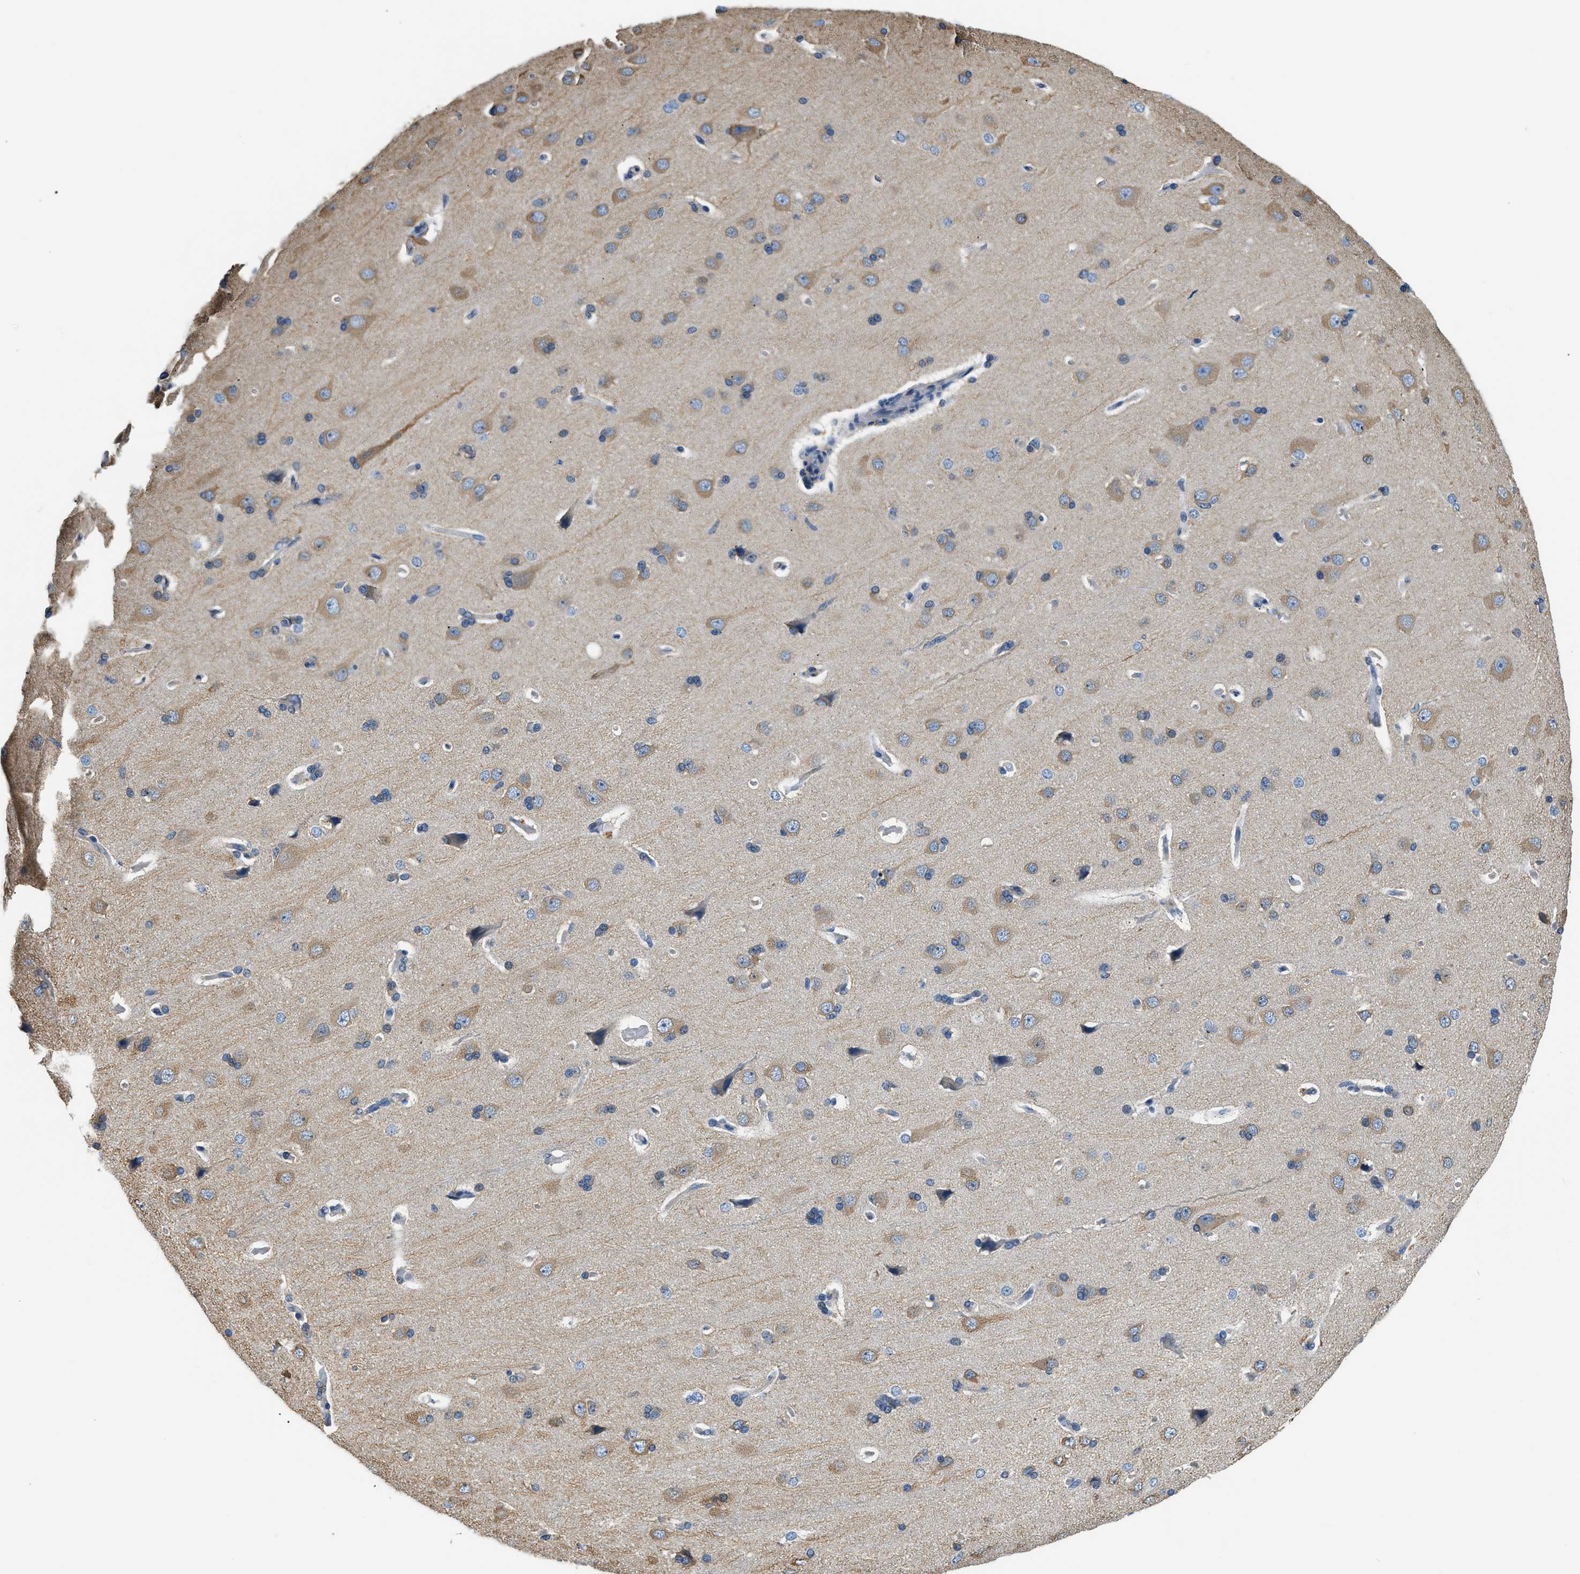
{"staining": {"intensity": "negative", "quantity": "none", "location": "none"}, "tissue": "cerebral cortex", "cell_type": "Endothelial cells", "image_type": "normal", "snomed": [{"axis": "morphology", "description": "Normal tissue, NOS"}, {"axis": "topography", "description": "Cerebral cortex"}], "caption": "An immunohistochemistry (IHC) micrograph of normal cerebral cortex is shown. There is no staining in endothelial cells of cerebral cortex. The staining is performed using DAB brown chromogen with nuclei counter-stained in using hematoxylin.", "gene": "PPP2R1B", "patient": {"sex": "male", "age": 62}}